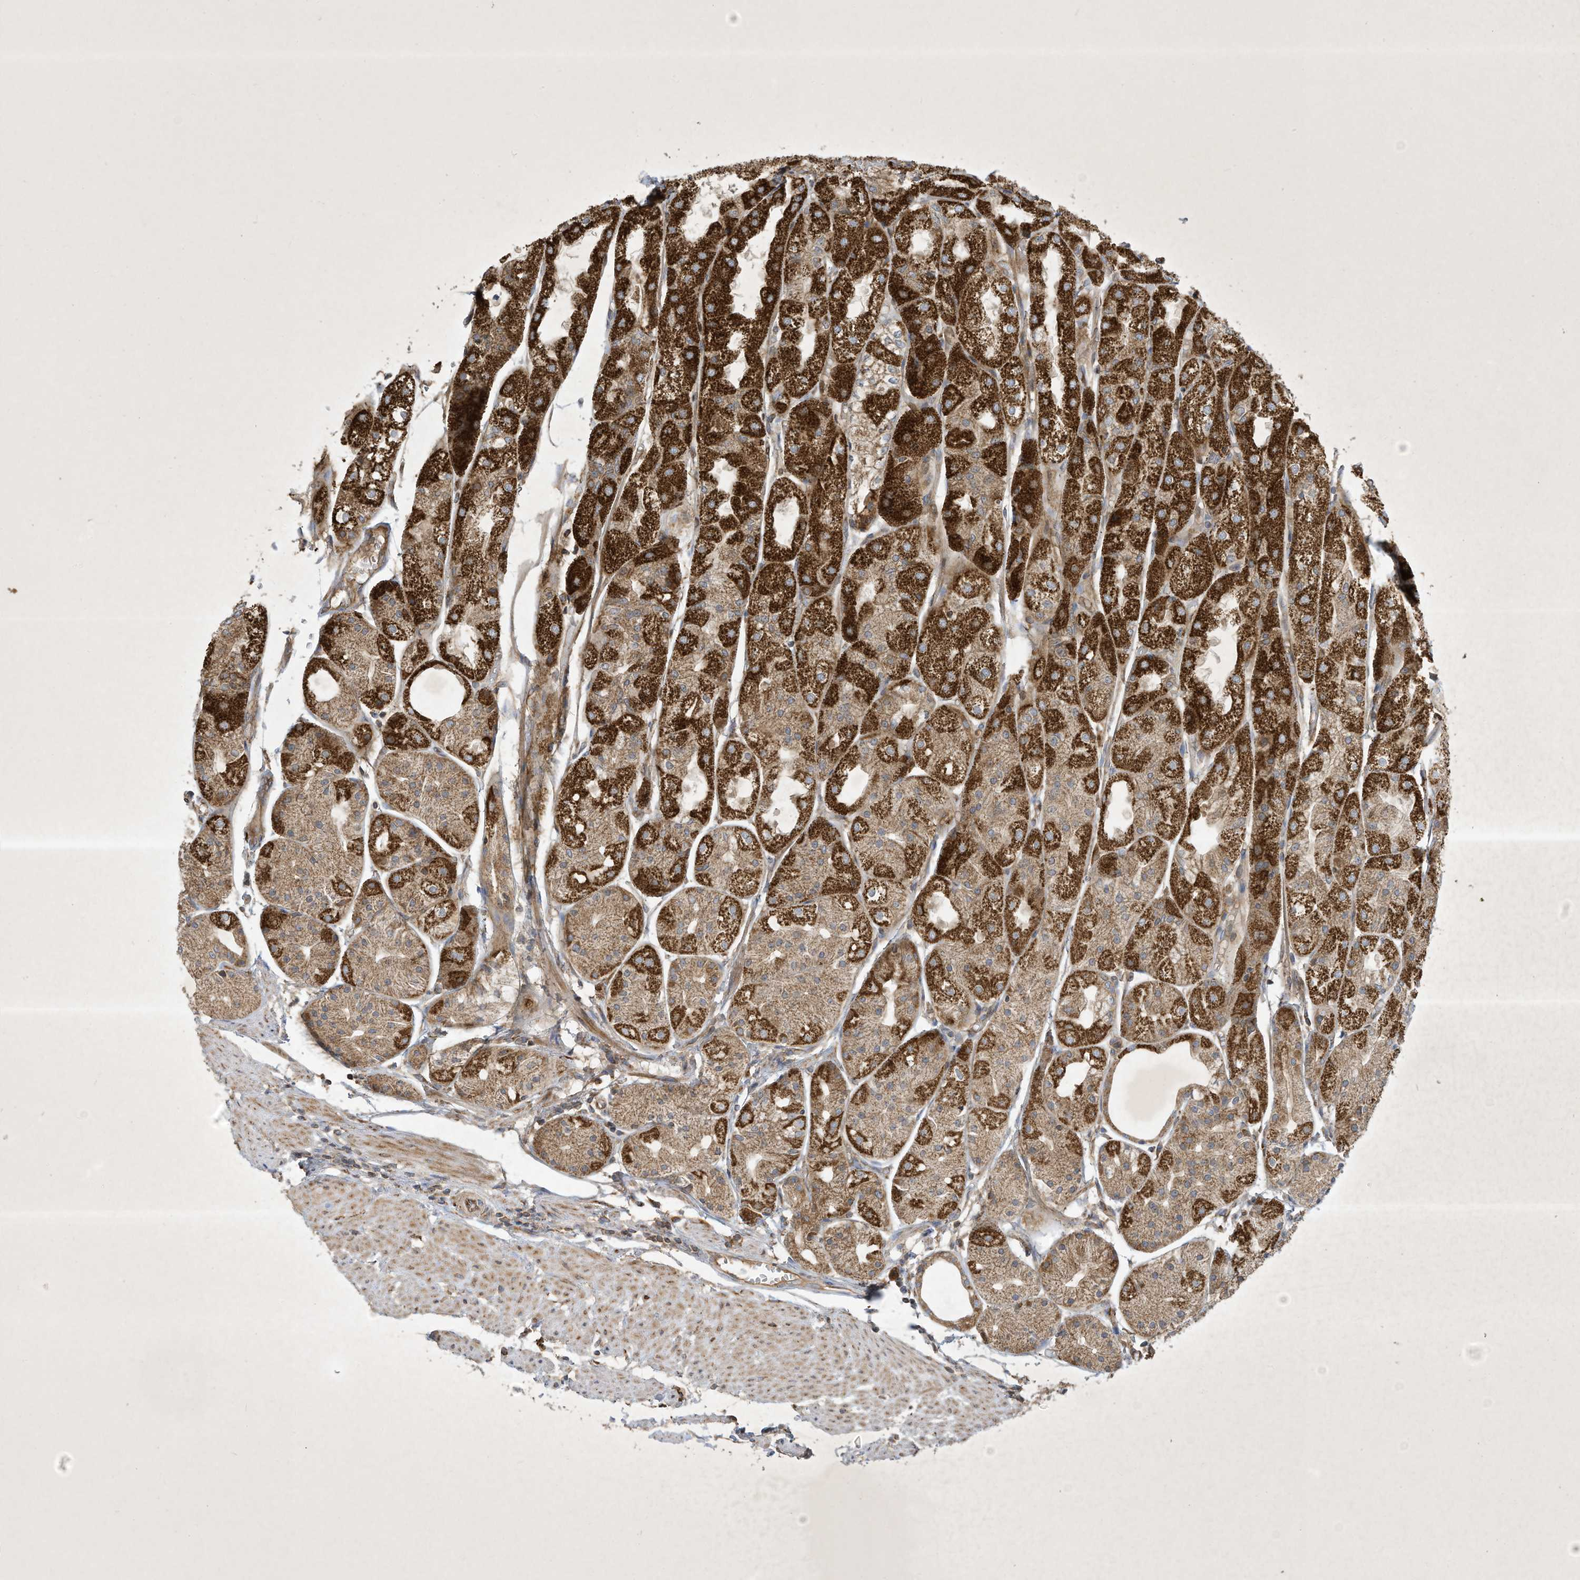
{"staining": {"intensity": "strong", "quantity": ">75%", "location": "cytoplasmic/membranous"}, "tissue": "stomach", "cell_type": "Glandular cells", "image_type": "normal", "snomed": [{"axis": "morphology", "description": "Normal tissue, NOS"}, {"axis": "topography", "description": "Stomach, upper"}], "caption": "Stomach was stained to show a protein in brown. There is high levels of strong cytoplasmic/membranous staining in approximately >75% of glandular cells. (DAB (3,3'-diaminobenzidine) IHC, brown staining for protein, blue staining for nuclei).", "gene": "SYNJ2", "patient": {"sex": "male", "age": 72}}